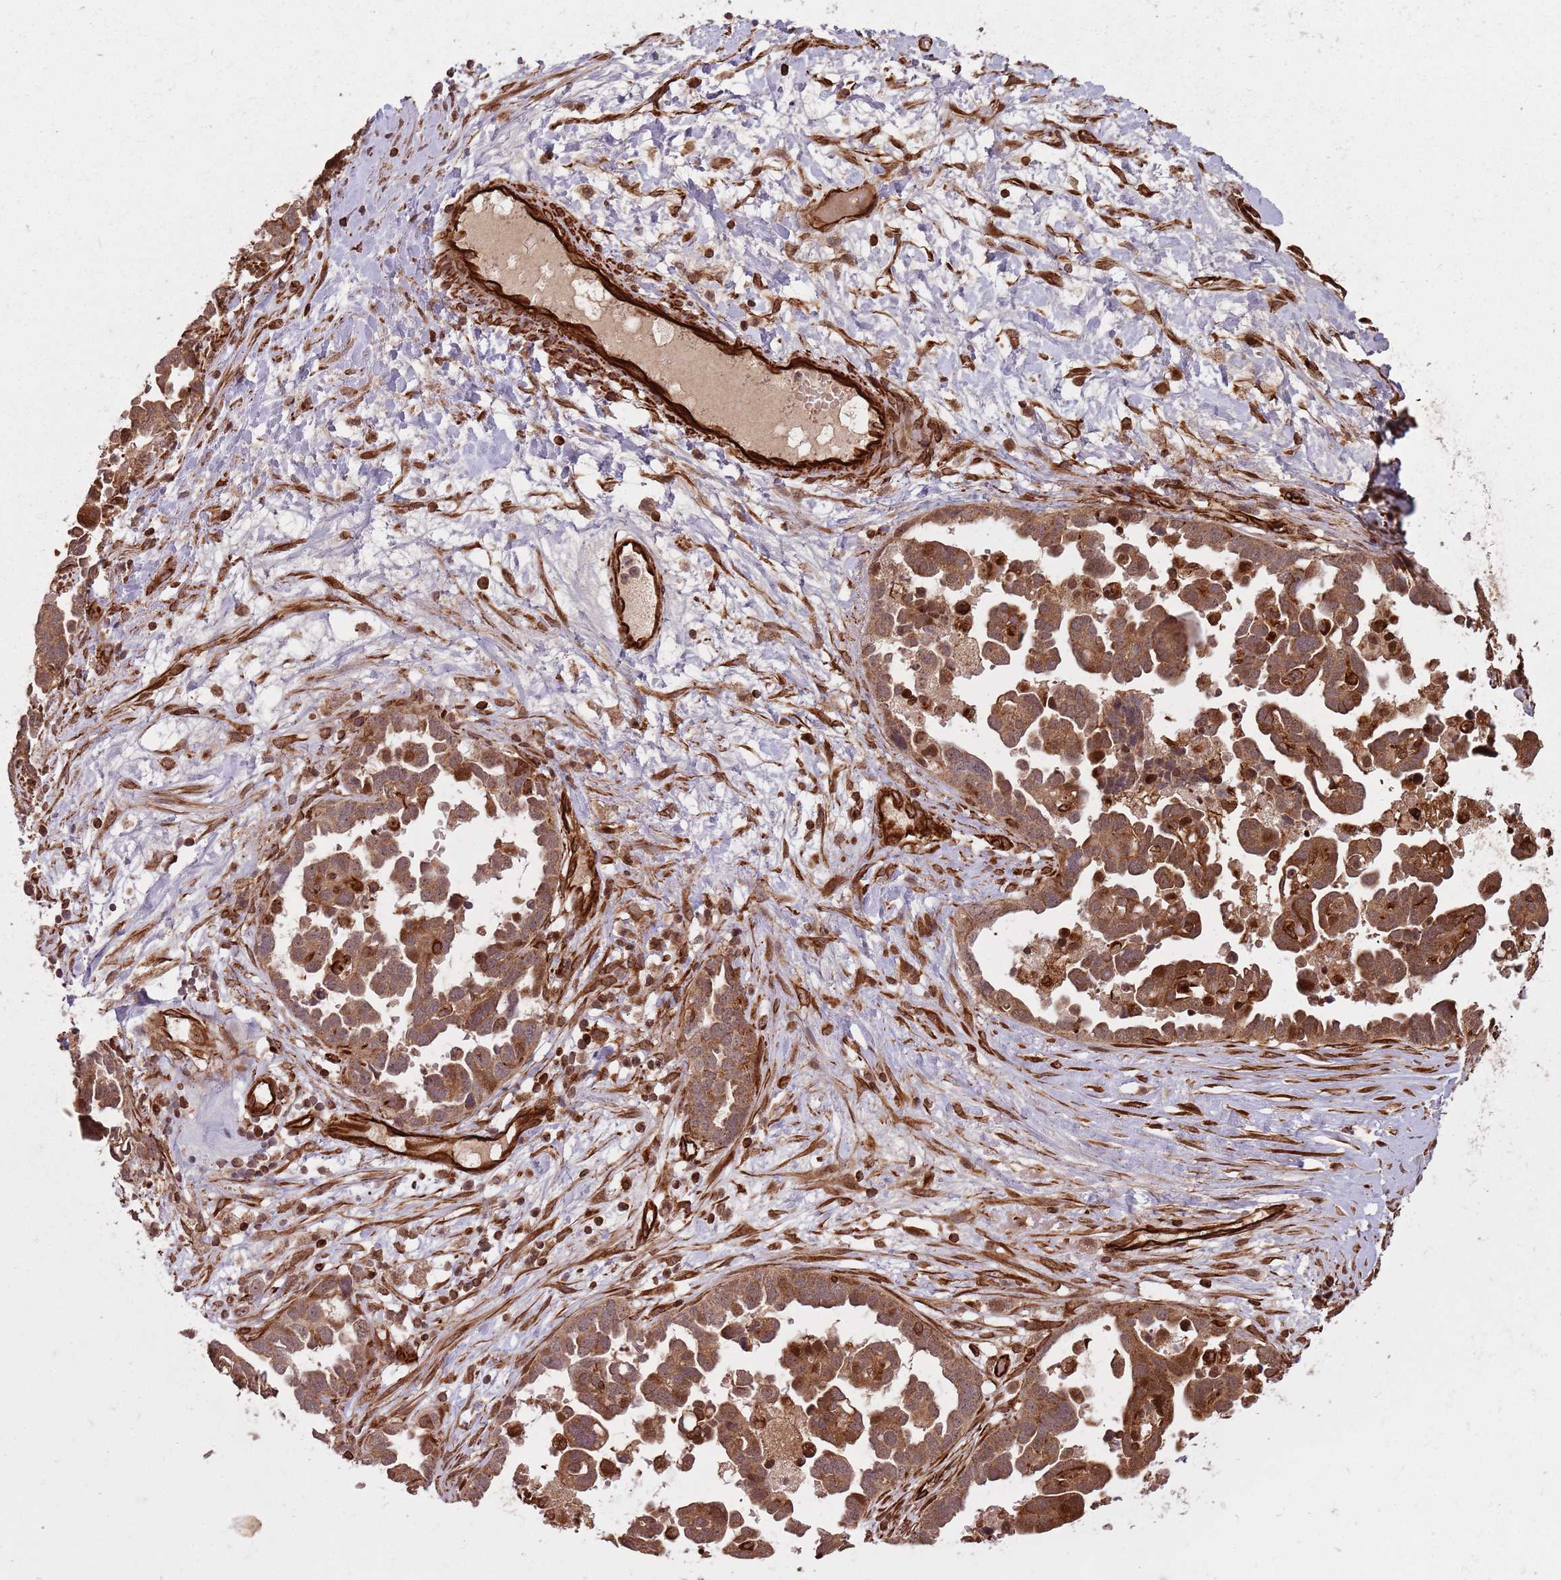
{"staining": {"intensity": "moderate", "quantity": ">75%", "location": "cytoplasmic/membranous,nuclear"}, "tissue": "ovarian cancer", "cell_type": "Tumor cells", "image_type": "cancer", "snomed": [{"axis": "morphology", "description": "Cystadenocarcinoma, serous, NOS"}, {"axis": "topography", "description": "Ovary"}], "caption": "Immunohistochemistry (IHC) photomicrograph of human serous cystadenocarcinoma (ovarian) stained for a protein (brown), which demonstrates medium levels of moderate cytoplasmic/membranous and nuclear positivity in approximately >75% of tumor cells.", "gene": "ADAMTS3", "patient": {"sex": "female", "age": 54}}